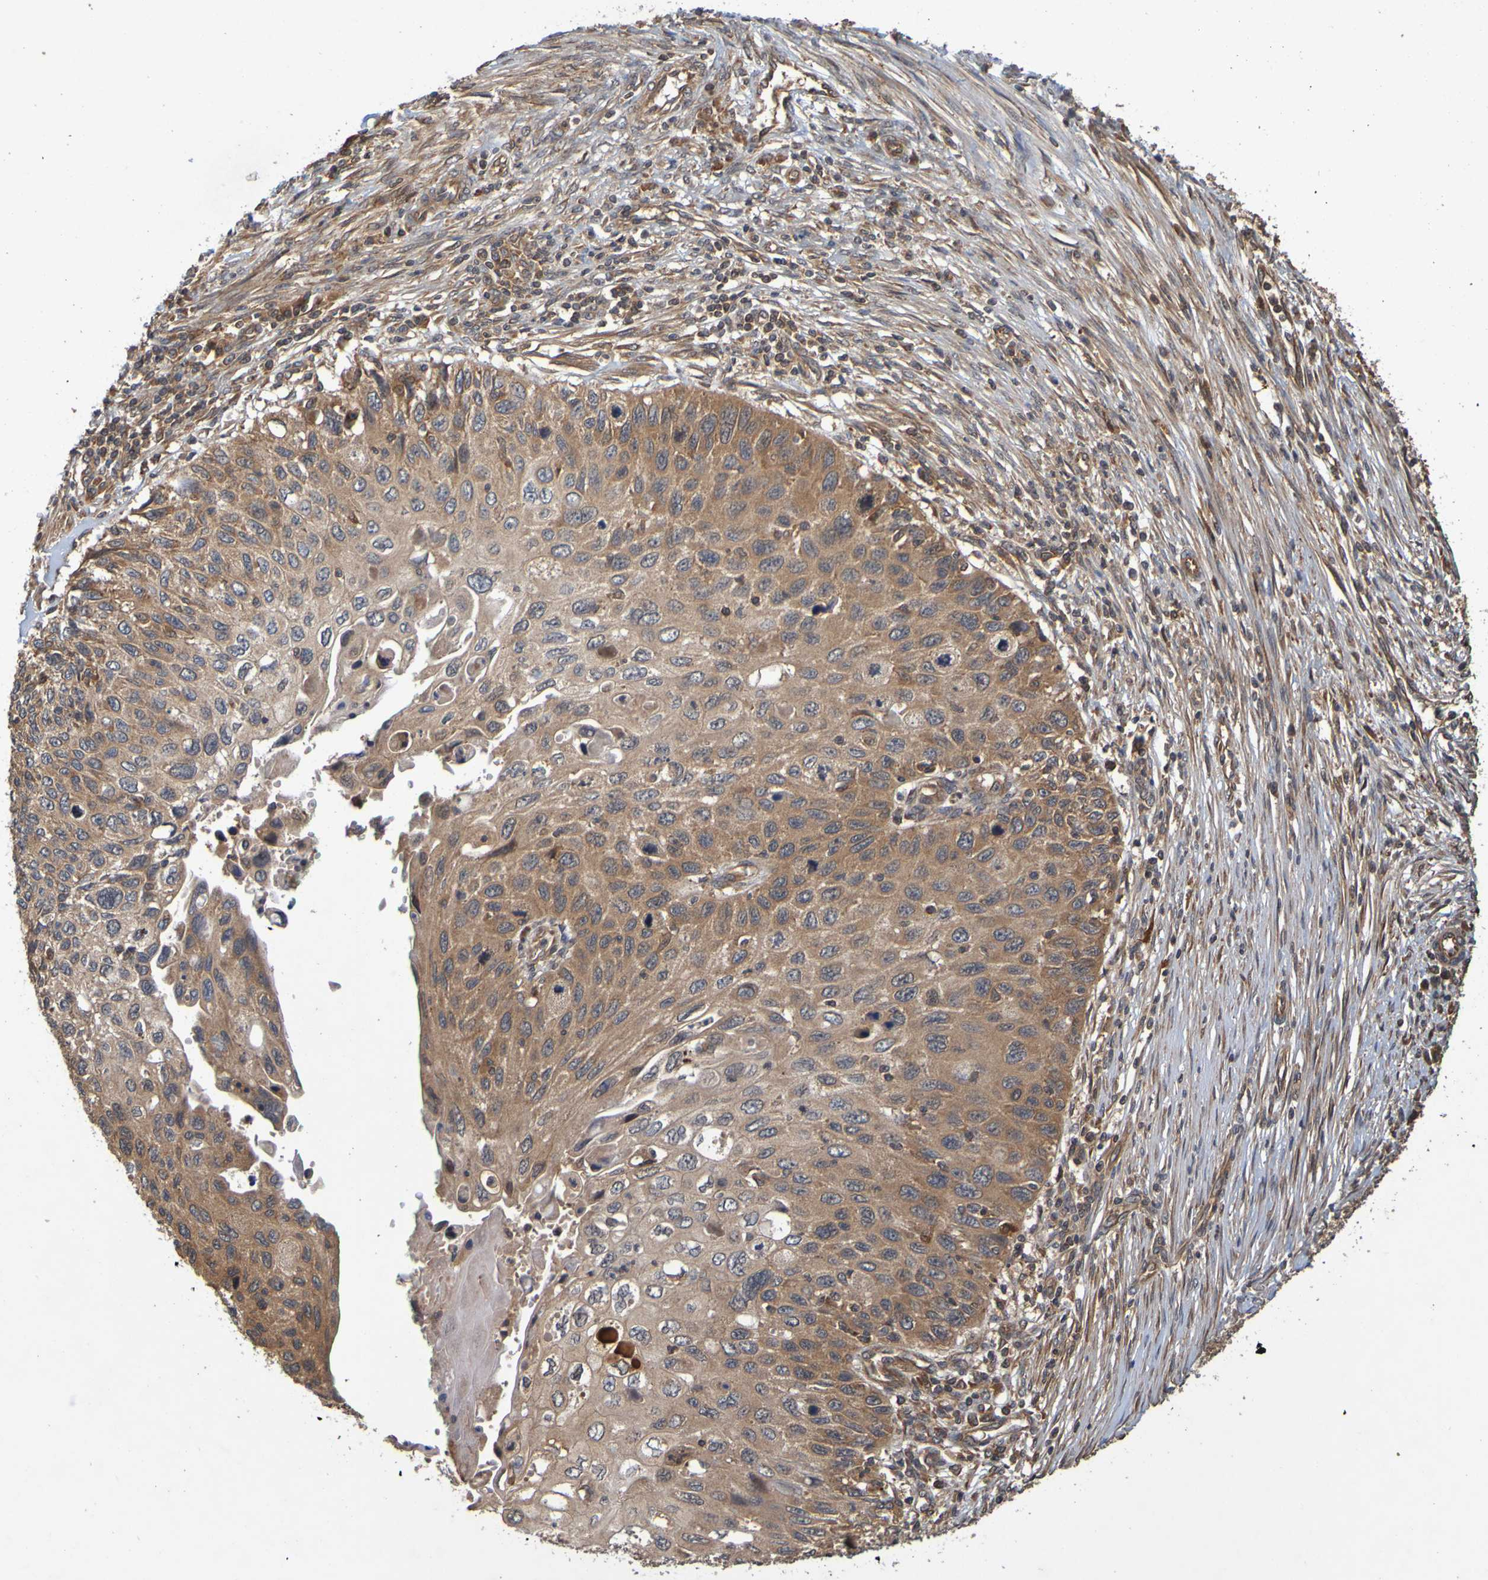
{"staining": {"intensity": "strong", "quantity": ">75%", "location": "cytoplasmic/membranous"}, "tissue": "cervical cancer", "cell_type": "Tumor cells", "image_type": "cancer", "snomed": [{"axis": "morphology", "description": "Squamous cell carcinoma, NOS"}, {"axis": "topography", "description": "Cervix"}], "caption": "Human cervical squamous cell carcinoma stained with a protein marker displays strong staining in tumor cells.", "gene": "OCRL", "patient": {"sex": "female", "age": 70}}